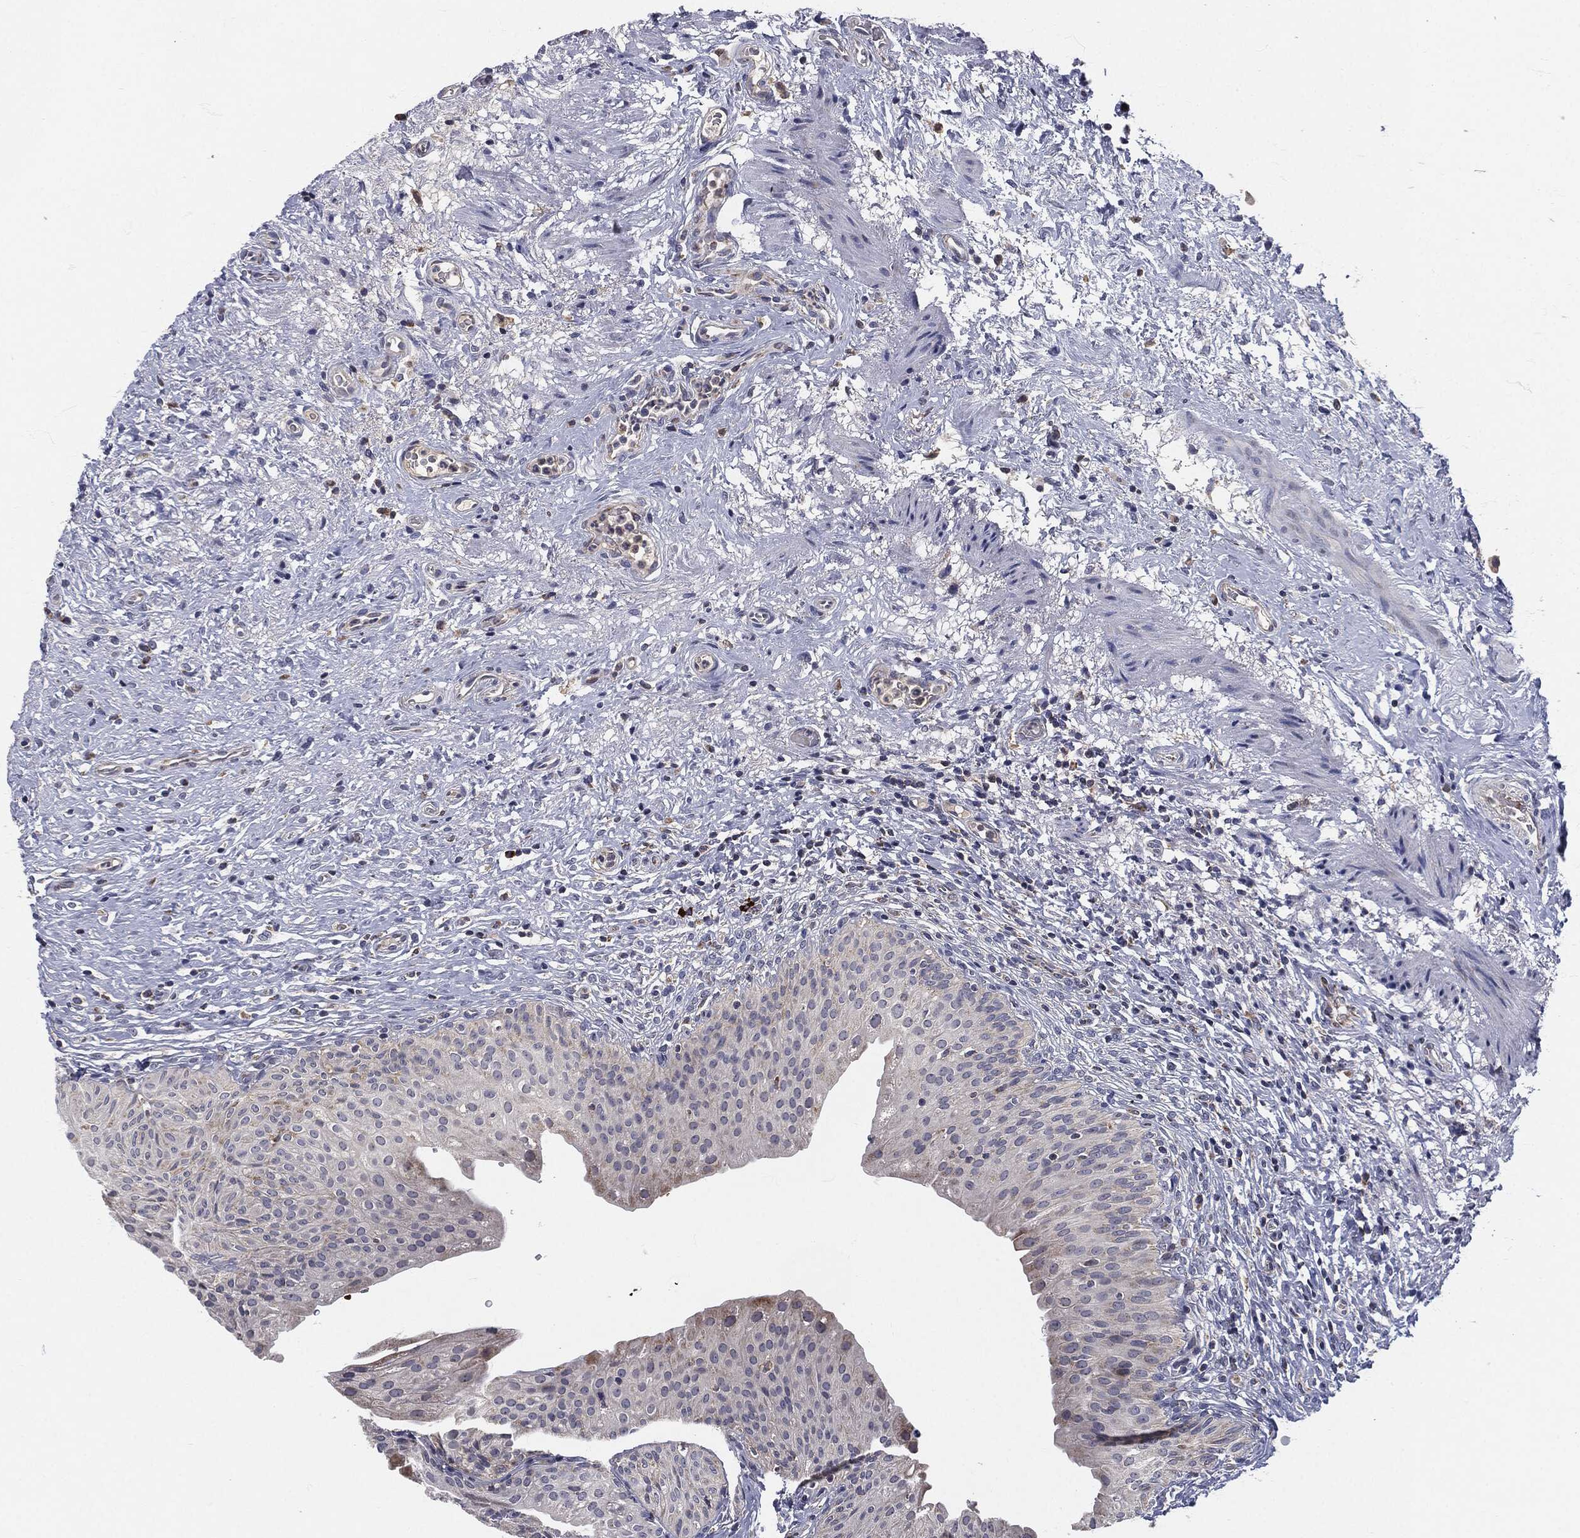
{"staining": {"intensity": "moderate", "quantity": "<25%", "location": "cytoplasmic/membranous"}, "tissue": "urinary bladder", "cell_type": "Urothelial cells", "image_type": "normal", "snomed": [{"axis": "morphology", "description": "Normal tissue, NOS"}, {"axis": "topography", "description": "Urinary bladder"}], "caption": "Urinary bladder stained for a protein exhibits moderate cytoplasmic/membranous positivity in urothelial cells.", "gene": "SIGLEC9", "patient": {"sex": "male", "age": 46}}